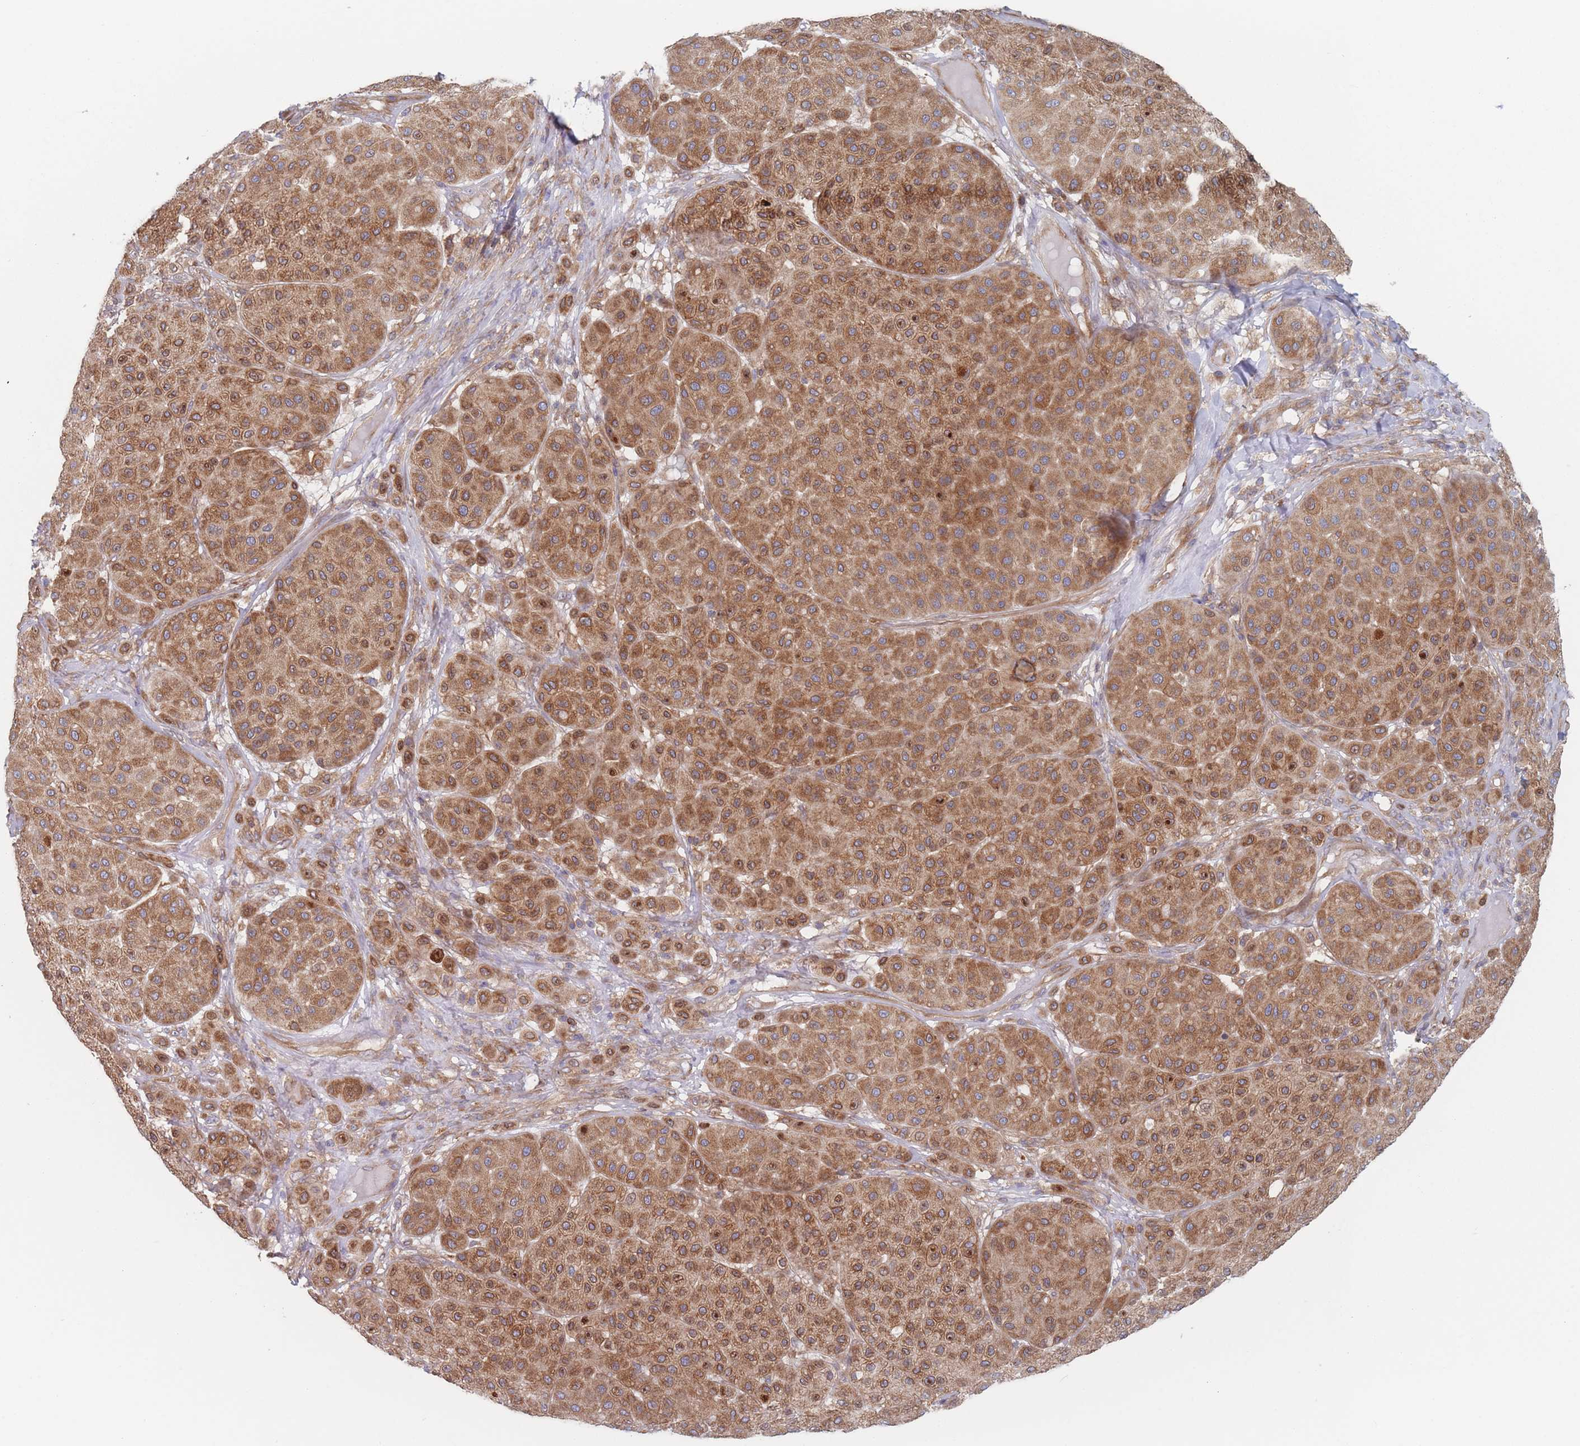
{"staining": {"intensity": "moderate", "quantity": ">75%", "location": "cytoplasmic/membranous"}, "tissue": "melanoma", "cell_type": "Tumor cells", "image_type": "cancer", "snomed": [{"axis": "morphology", "description": "Malignant melanoma, Metastatic site"}, {"axis": "topography", "description": "Smooth muscle"}], "caption": "High-magnification brightfield microscopy of malignant melanoma (metastatic site) stained with DAB (3,3'-diaminobenzidine) (brown) and counterstained with hematoxylin (blue). tumor cells exhibit moderate cytoplasmic/membranous expression is seen in approximately>75% of cells.", "gene": "KDSR", "patient": {"sex": "male", "age": 41}}